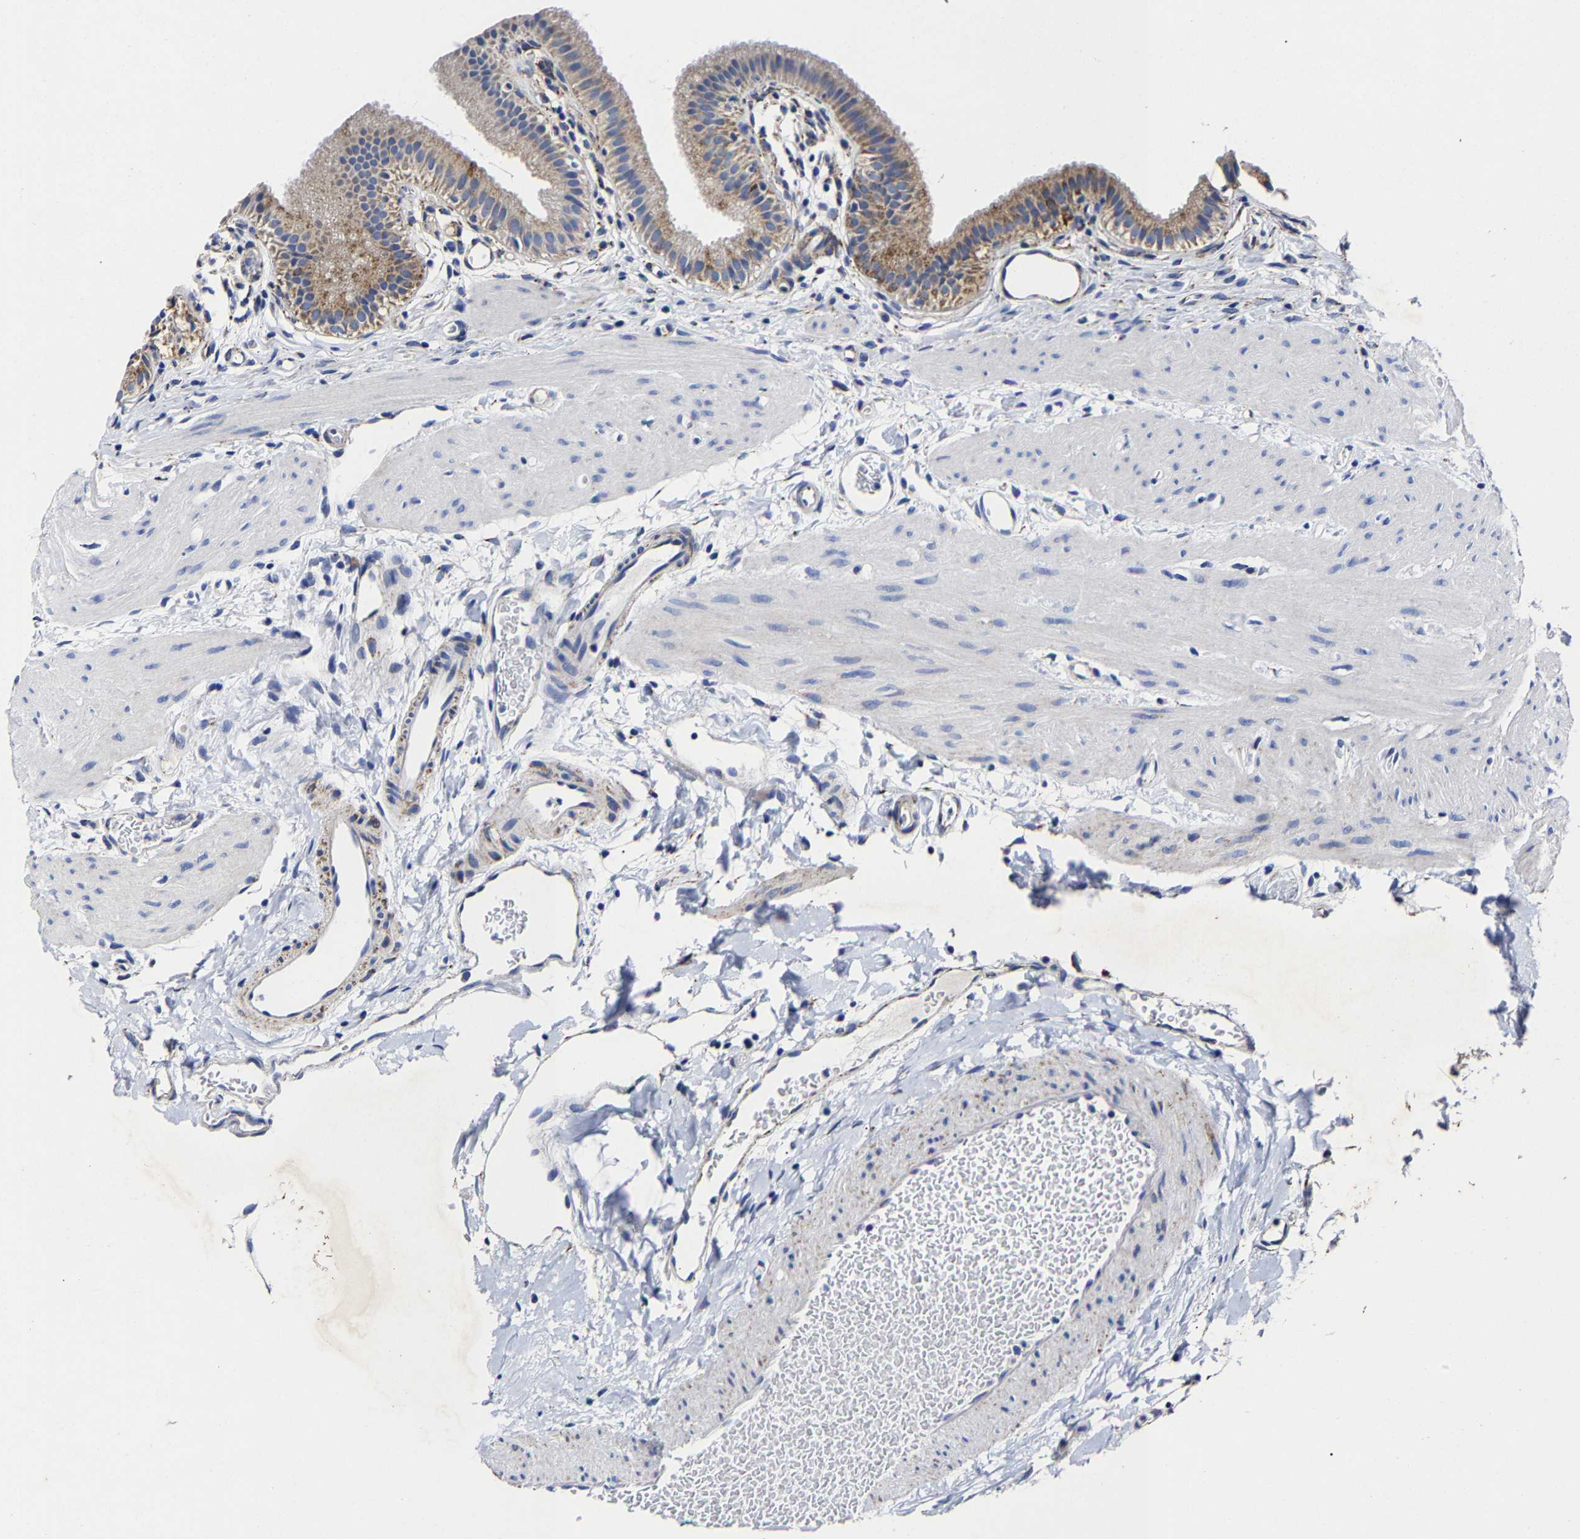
{"staining": {"intensity": "moderate", "quantity": "25%-75%", "location": "cytoplasmic/membranous"}, "tissue": "gallbladder", "cell_type": "Glandular cells", "image_type": "normal", "snomed": [{"axis": "morphology", "description": "Normal tissue, NOS"}, {"axis": "topography", "description": "Gallbladder"}], "caption": "Human gallbladder stained with a brown dye reveals moderate cytoplasmic/membranous positive expression in approximately 25%-75% of glandular cells.", "gene": "AASS", "patient": {"sex": "female", "age": 26}}